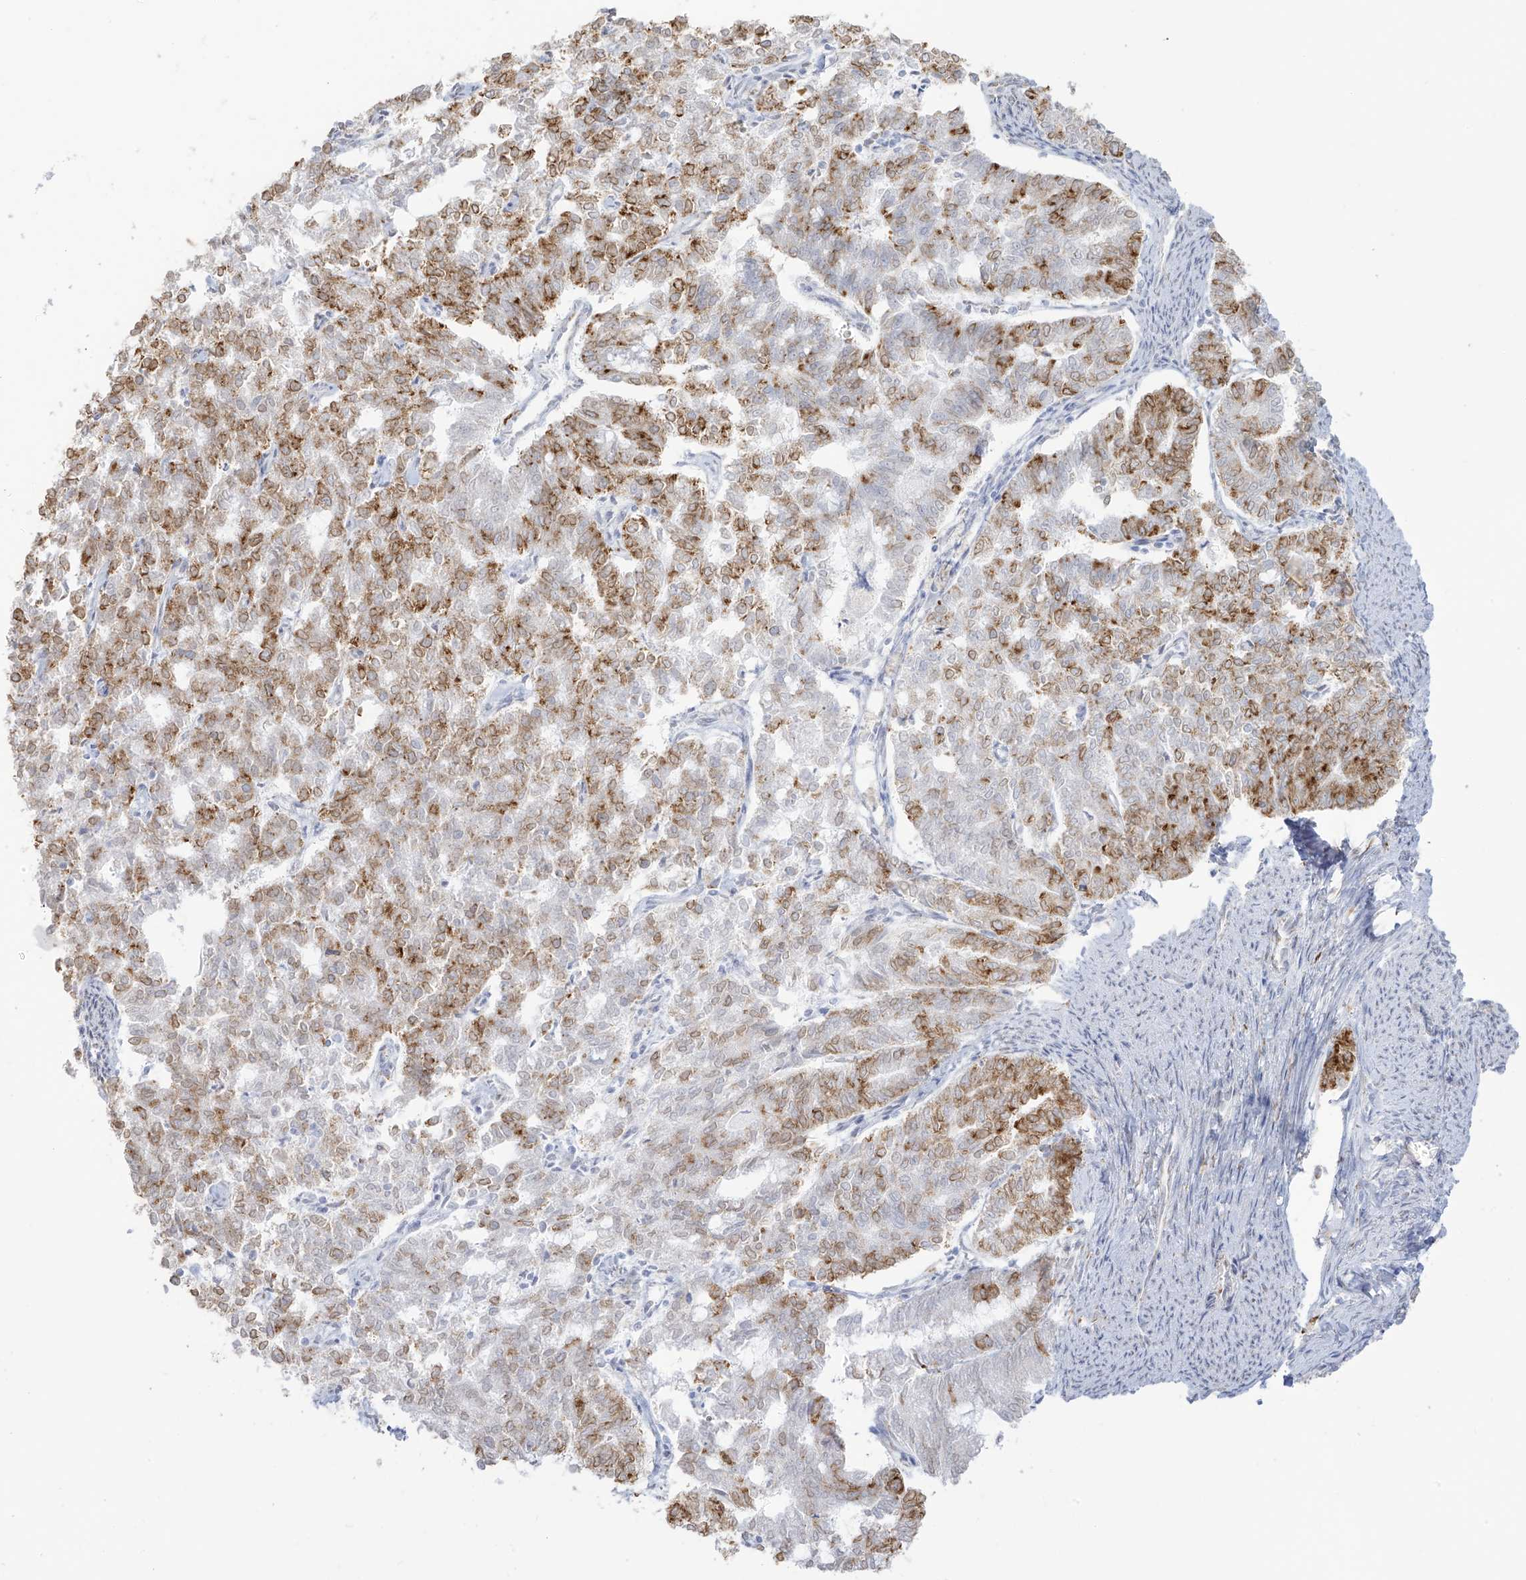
{"staining": {"intensity": "moderate", "quantity": ">75%", "location": "cytoplasmic/membranous"}, "tissue": "endometrial cancer", "cell_type": "Tumor cells", "image_type": "cancer", "snomed": [{"axis": "morphology", "description": "Adenocarcinoma, NOS"}, {"axis": "topography", "description": "Endometrium"}], "caption": "Immunohistochemical staining of human endometrial cancer exhibits medium levels of moderate cytoplasmic/membranous positivity in about >75% of tumor cells.", "gene": "LRRC59", "patient": {"sex": "female", "age": 79}}